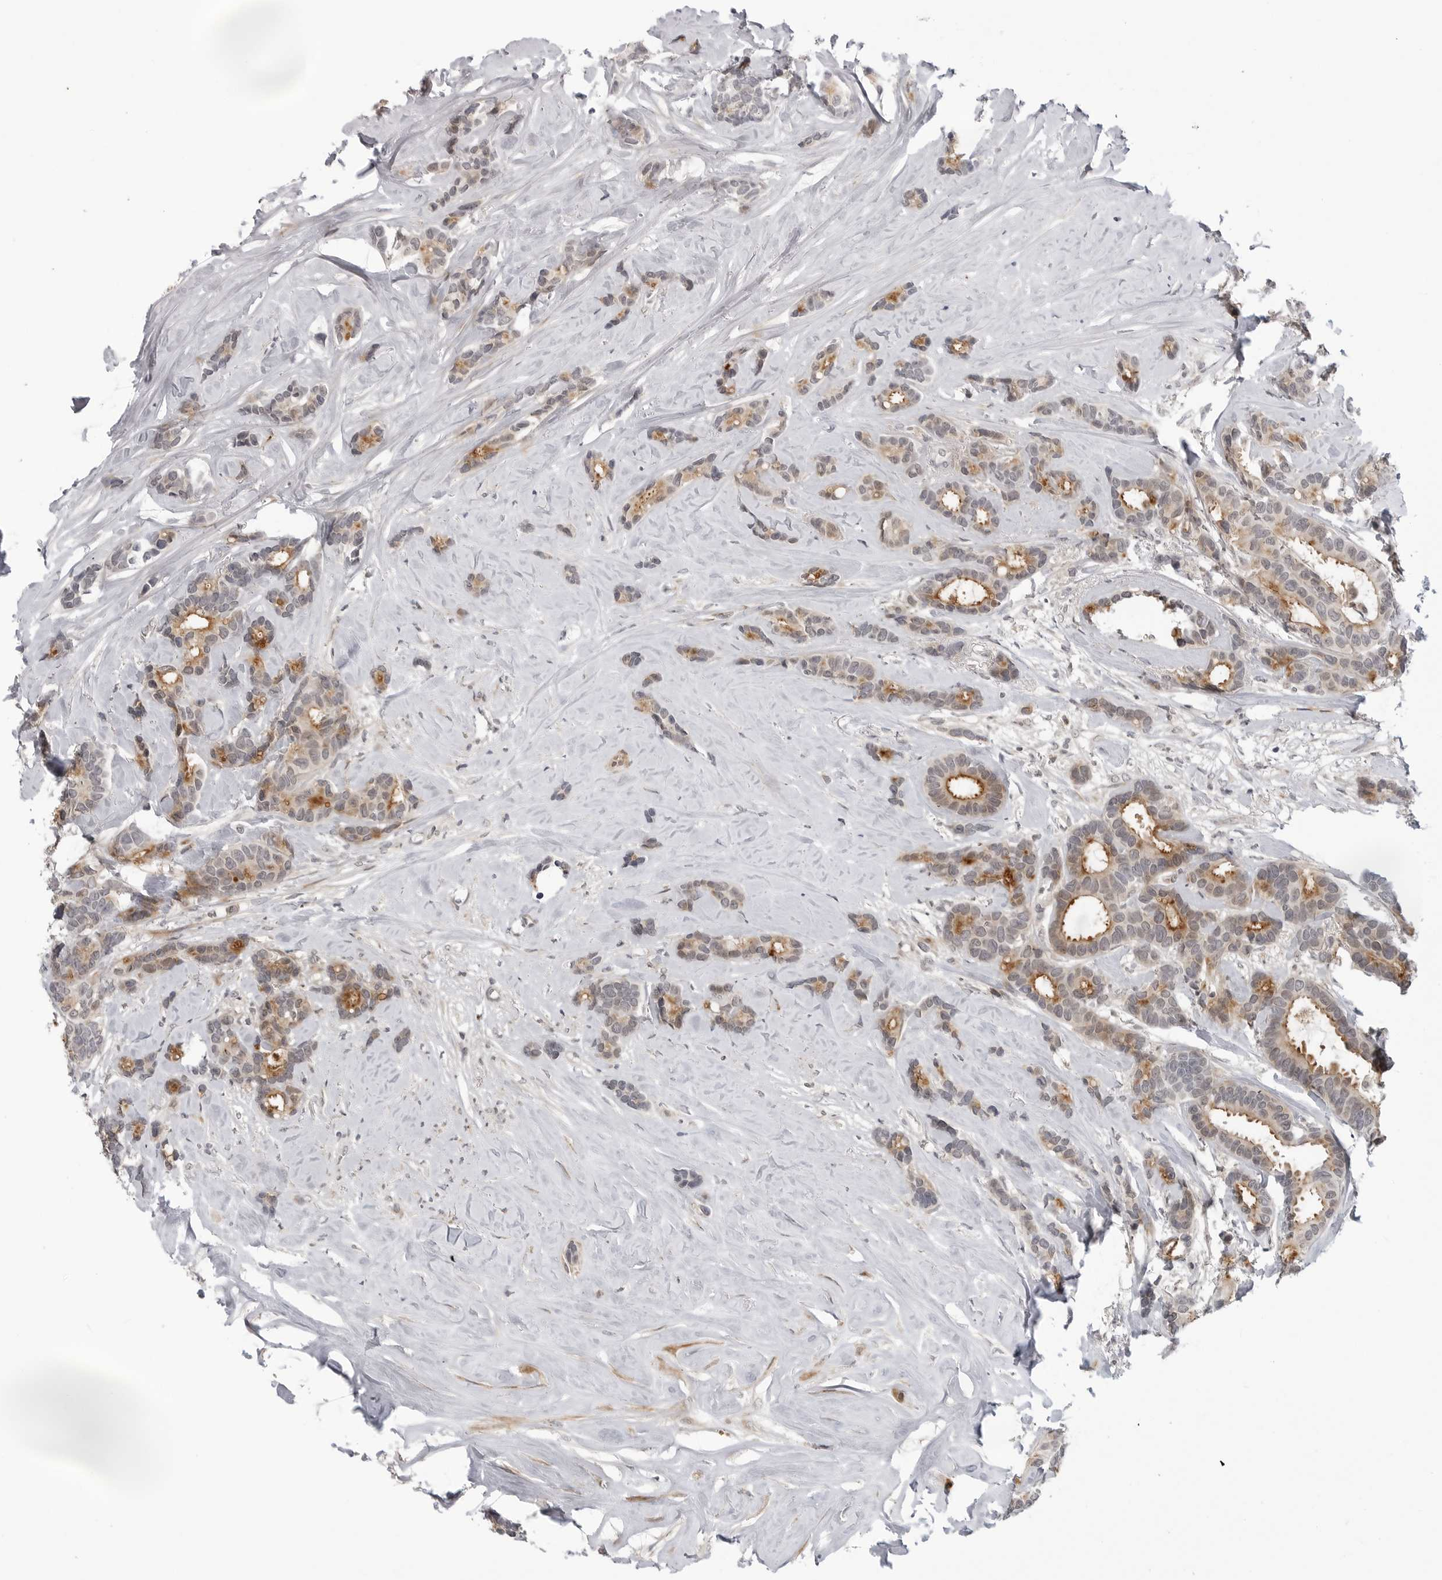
{"staining": {"intensity": "moderate", "quantity": "25%-75%", "location": "cytoplasmic/membranous"}, "tissue": "breast cancer", "cell_type": "Tumor cells", "image_type": "cancer", "snomed": [{"axis": "morphology", "description": "Duct carcinoma"}, {"axis": "topography", "description": "Breast"}], "caption": "Immunohistochemistry of breast cancer (invasive ductal carcinoma) displays medium levels of moderate cytoplasmic/membranous staining in about 25%-75% of tumor cells. (DAB (3,3'-diaminobenzidine) = brown stain, brightfield microscopy at high magnification).", "gene": "ADAMTS5", "patient": {"sex": "female", "age": 87}}